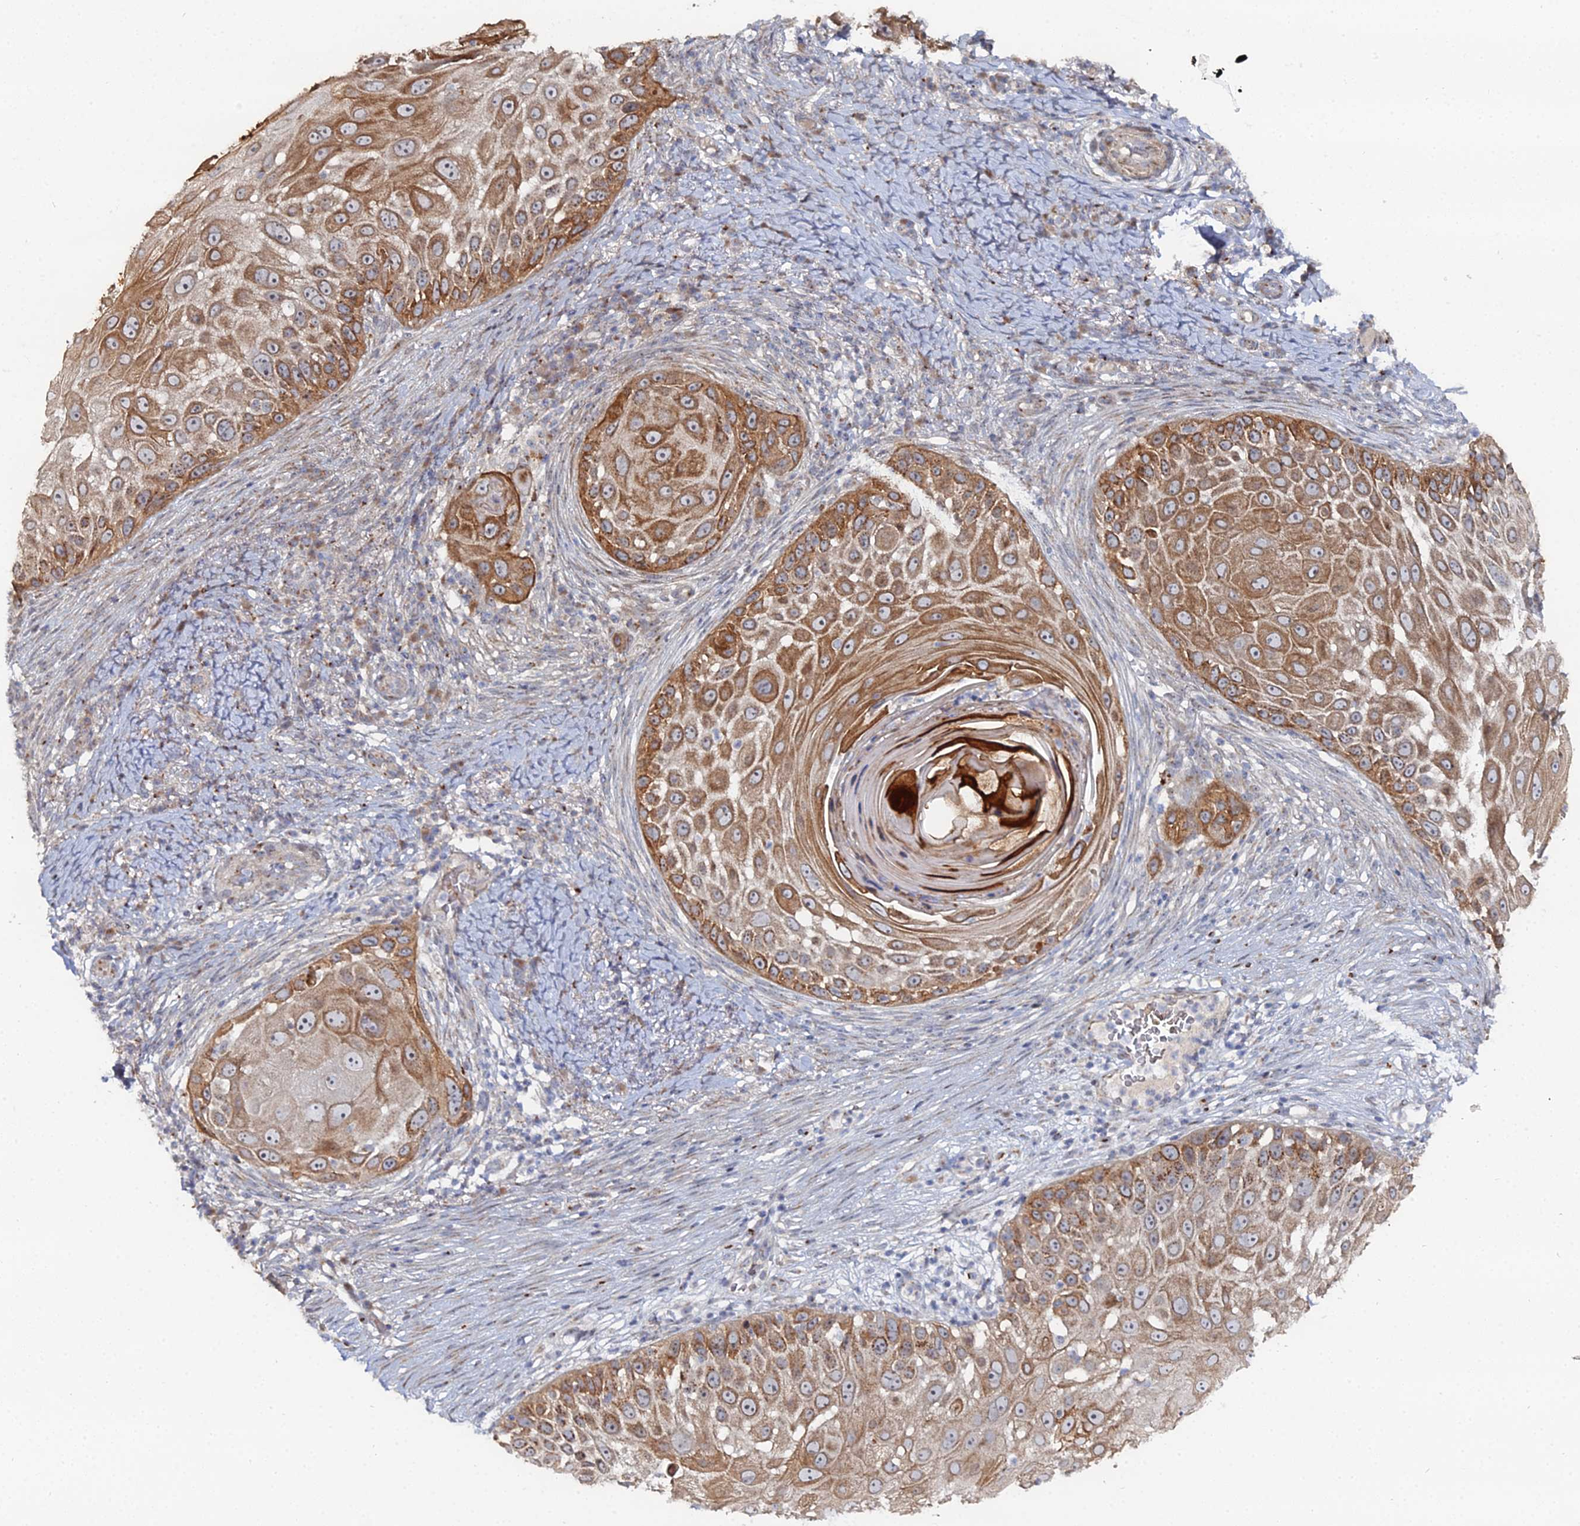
{"staining": {"intensity": "moderate", "quantity": ">75%", "location": "cytoplasmic/membranous"}, "tissue": "skin cancer", "cell_type": "Tumor cells", "image_type": "cancer", "snomed": [{"axis": "morphology", "description": "Squamous cell carcinoma, NOS"}, {"axis": "topography", "description": "Skin"}], "caption": "Approximately >75% of tumor cells in human skin squamous cell carcinoma show moderate cytoplasmic/membranous protein positivity as visualized by brown immunohistochemical staining.", "gene": "SGMS1", "patient": {"sex": "female", "age": 44}}